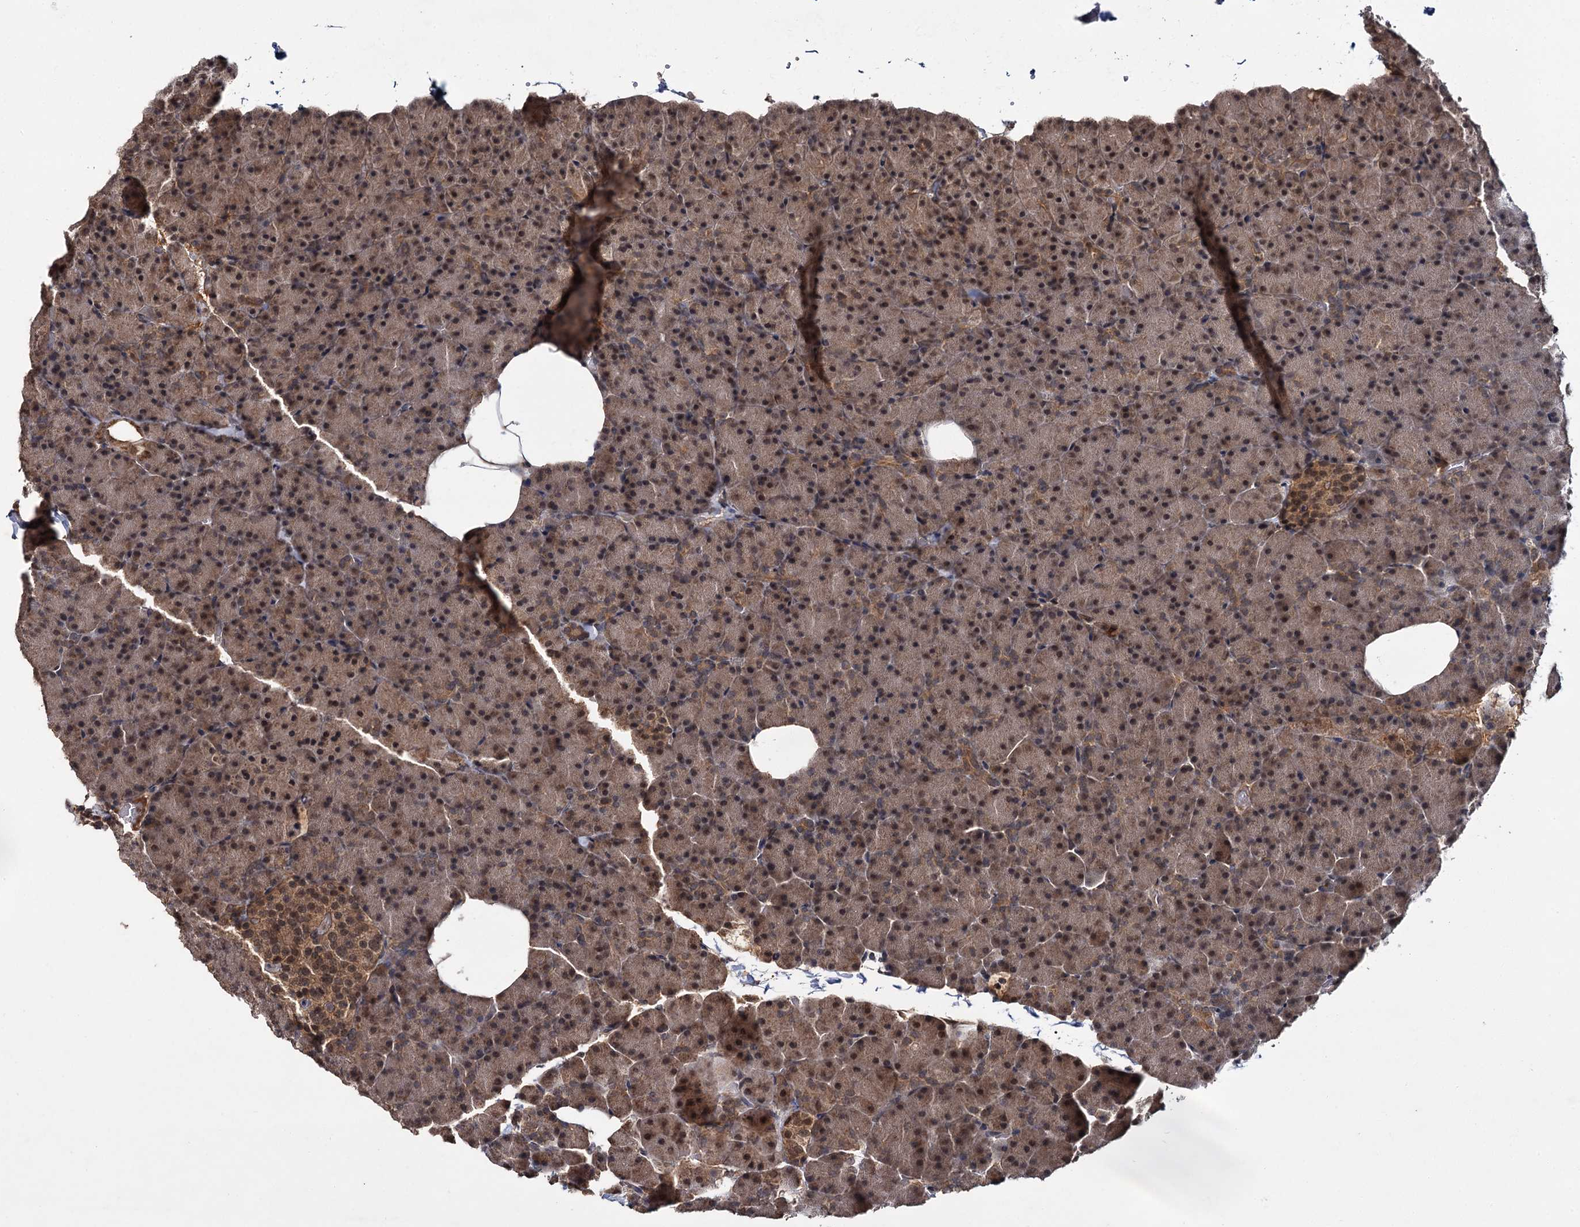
{"staining": {"intensity": "moderate", "quantity": ">75%", "location": "cytoplasmic/membranous,nuclear"}, "tissue": "pancreas", "cell_type": "Exocrine glandular cells", "image_type": "normal", "snomed": [{"axis": "morphology", "description": "Normal tissue, NOS"}, {"axis": "morphology", "description": "Carcinoid, malignant, NOS"}, {"axis": "topography", "description": "Pancreas"}], "caption": "Immunohistochemistry (IHC) photomicrograph of normal human pancreas stained for a protein (brown), which exhibits medium levels of moderate cytoplasmic/membranous,nuclear expression in about >75% of exocrine glandular cells.", "gene": "MBD6", "patient": {"sex": "female", "age": 35}}